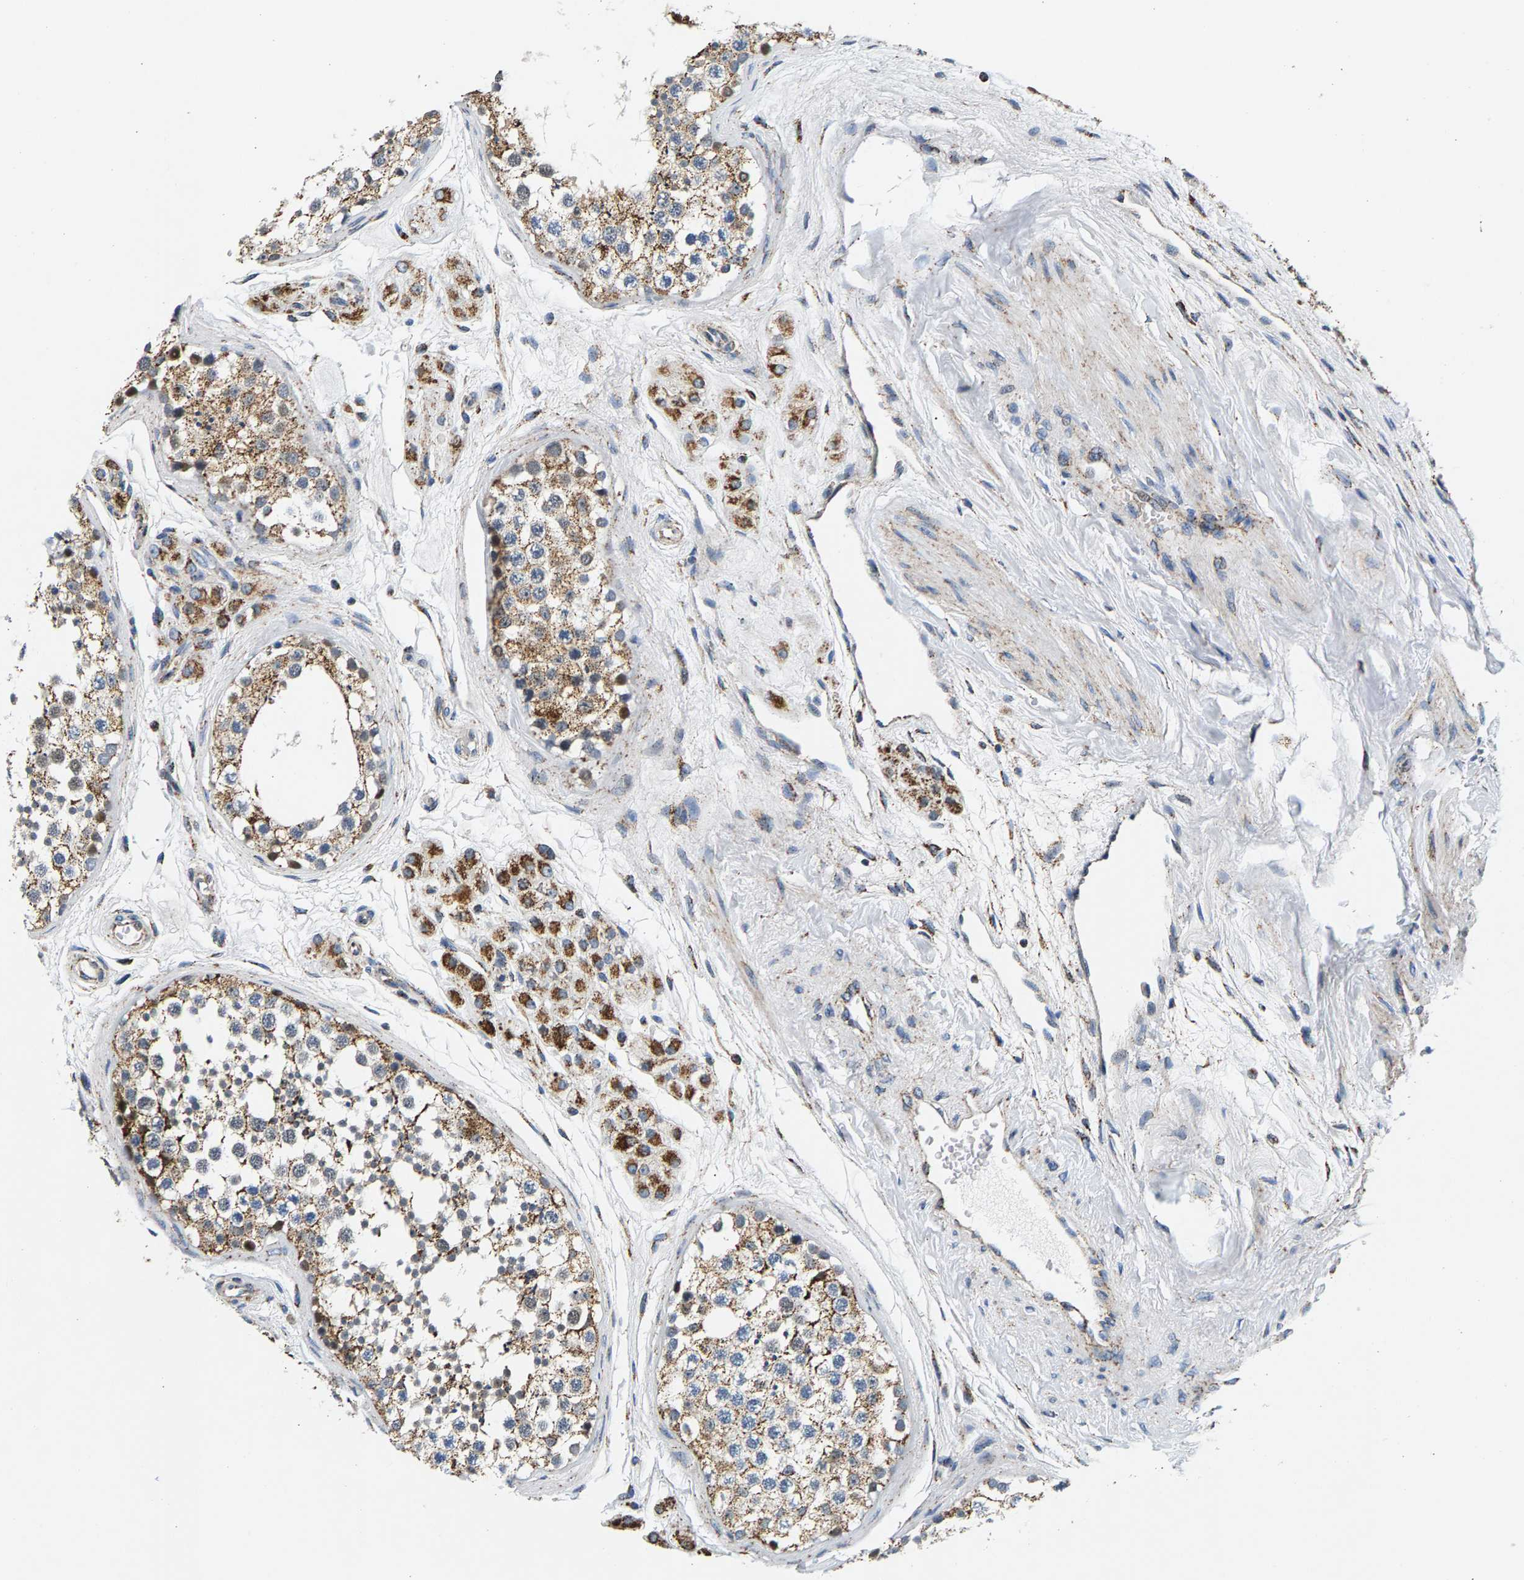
{"staining": {"intensity": "moderate", "quantity": ">75%", "location": "cytoplasmic/membranous"}, "tissue": "testis", "cell_type": "Cells in seminiferous ducts", "image_type": "normal", "snomed": [{"axis": "morphology", "description": "Normal tissue, NOS"}, {"axis": "topography", "description": "Testis"}], "caption": "Immunohistochemistry image of normal testis: human testis stained using immunohistochemistry (IHC) shows medium levels of moderate protein expression localized specifically in the cytoplasmic/membranous of cells in seminiferous ducts, appearing as a cytoplasmic/membranous brown color.", "gene": "PDE1A", "patient": {"sex": "male", "age": 56}}